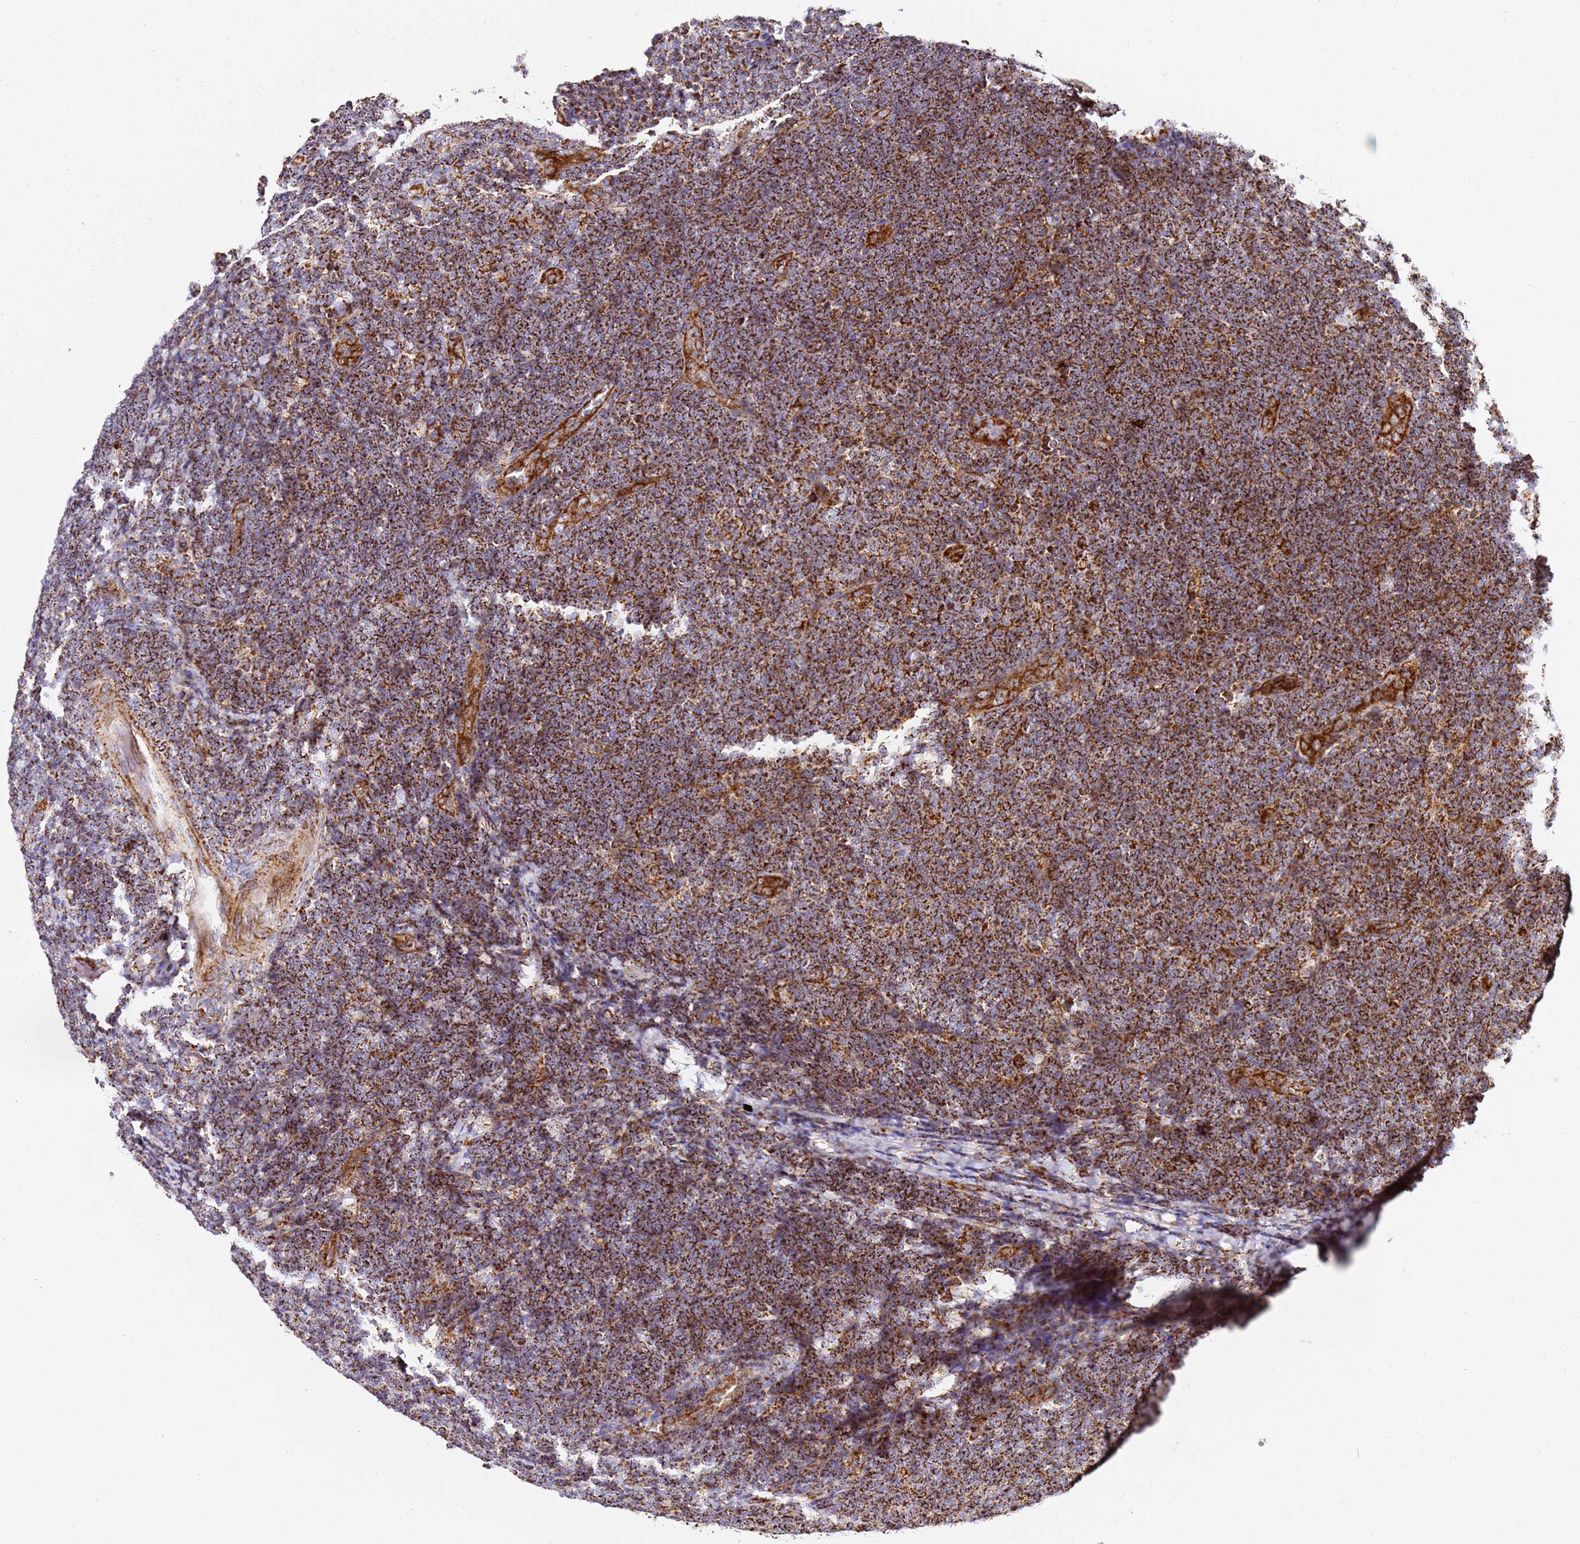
{"staining": {"intensity": "strong", "quantity": ">75%", "location": "cytoplasmic/membranous"}, "tissue": "lymphoma", "cell_type": "Tumor cells", "image_type": "cancer", "snomed": [{"axis": "morphology", "description": "Malignant lymphoma, non-Hodgkin's type, Low grade"}, {"axis": "topography", "description": "Lymph node"}], "caption": "A photomicrograph of malignant lymphoma, non-Hodgkin's type (low-grade) stained for a protein exhibits strong cytoplasmic/membranous brown staining in tumor cells. The staining is performed using DAB brown chromogen to label protein expression. The nuclei are counter-stained blue using hematoxylin.", "gene": "NDUFA3", "patient": {"sex": "male", "age": 66}}